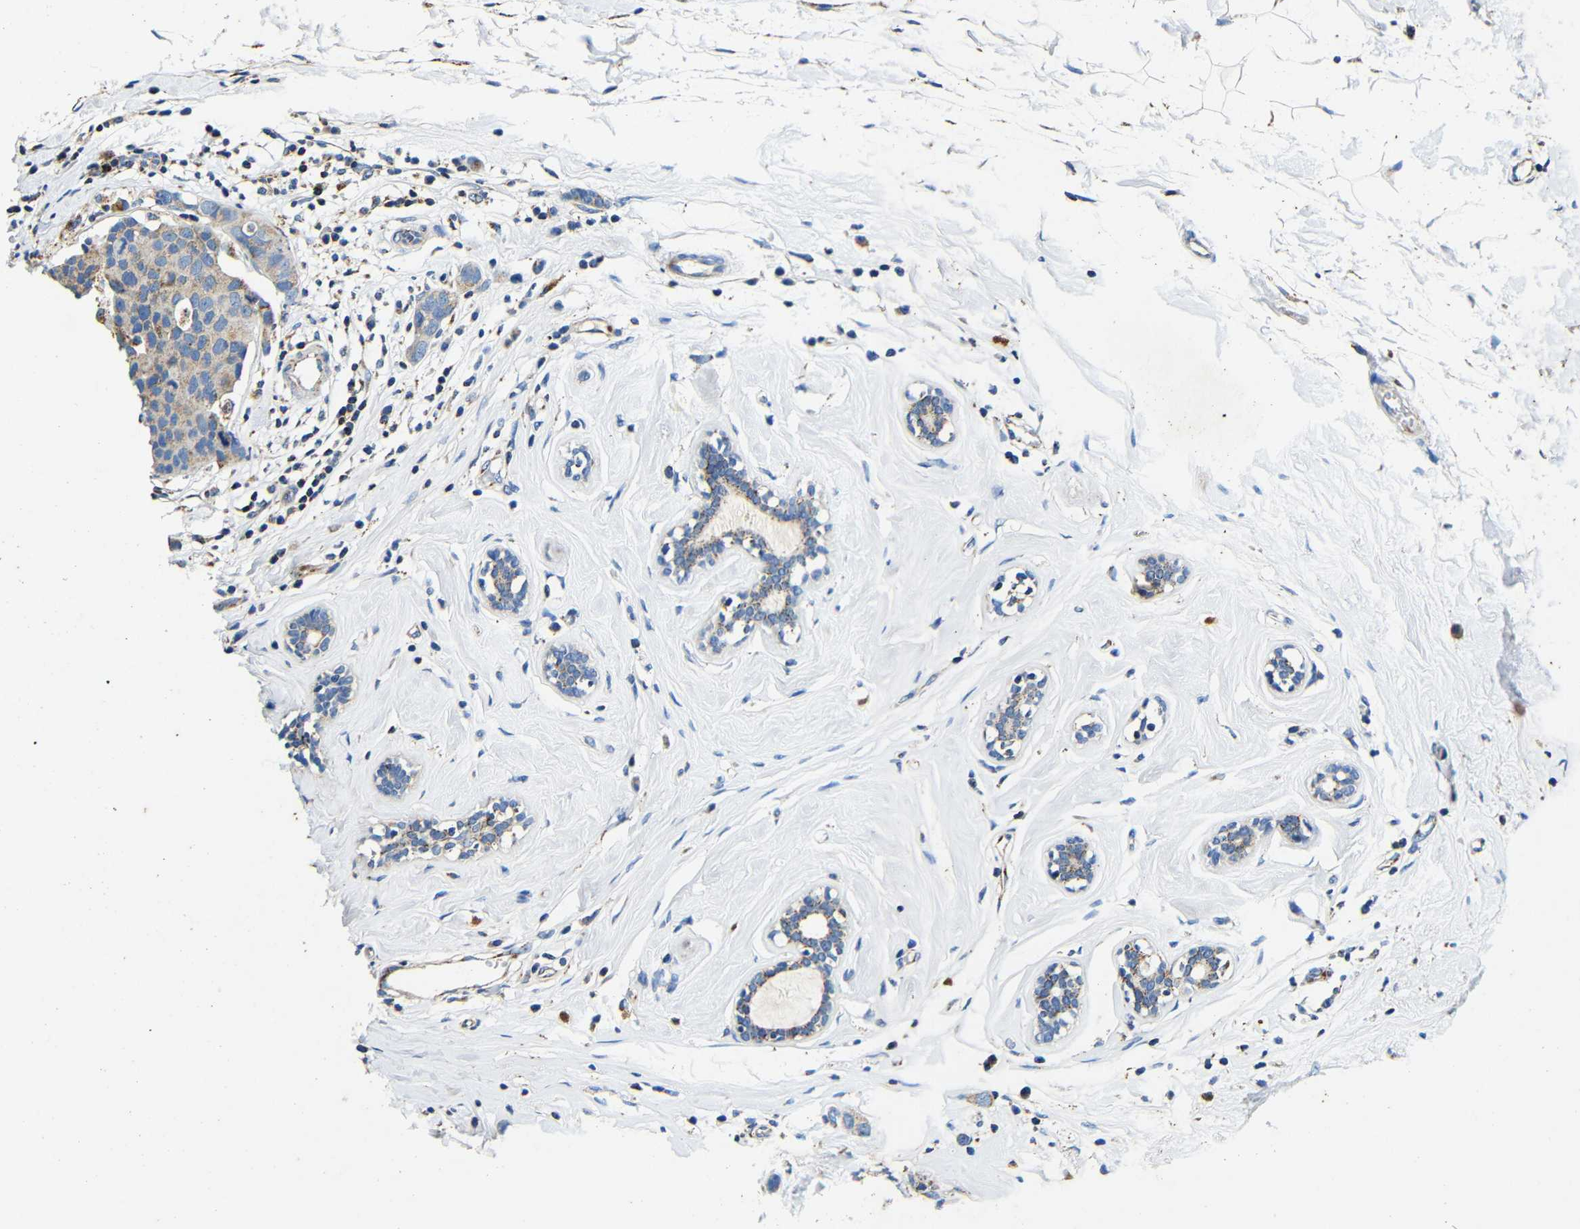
{"staining": {"intensity": "moderate", "quantity": "25%-75%", "location": "cytoplasmic/membranous"}, "tissue": "breast cancer", "cell_type": "Tumor cells", "image_type": "cancer", "snomed": [{"axis": "morphology", "description": "Duct carcinoma"}, {"axis": "topography", "description": "Breast"}], "caption": "A medium amount of moderate cytoplasmic/membranous staining is appreciated in about 25%-75% of tumor cells in breast cancer tissue.", "gene": "GALNT18", "patient": {"sex": "female", "age": 72}}